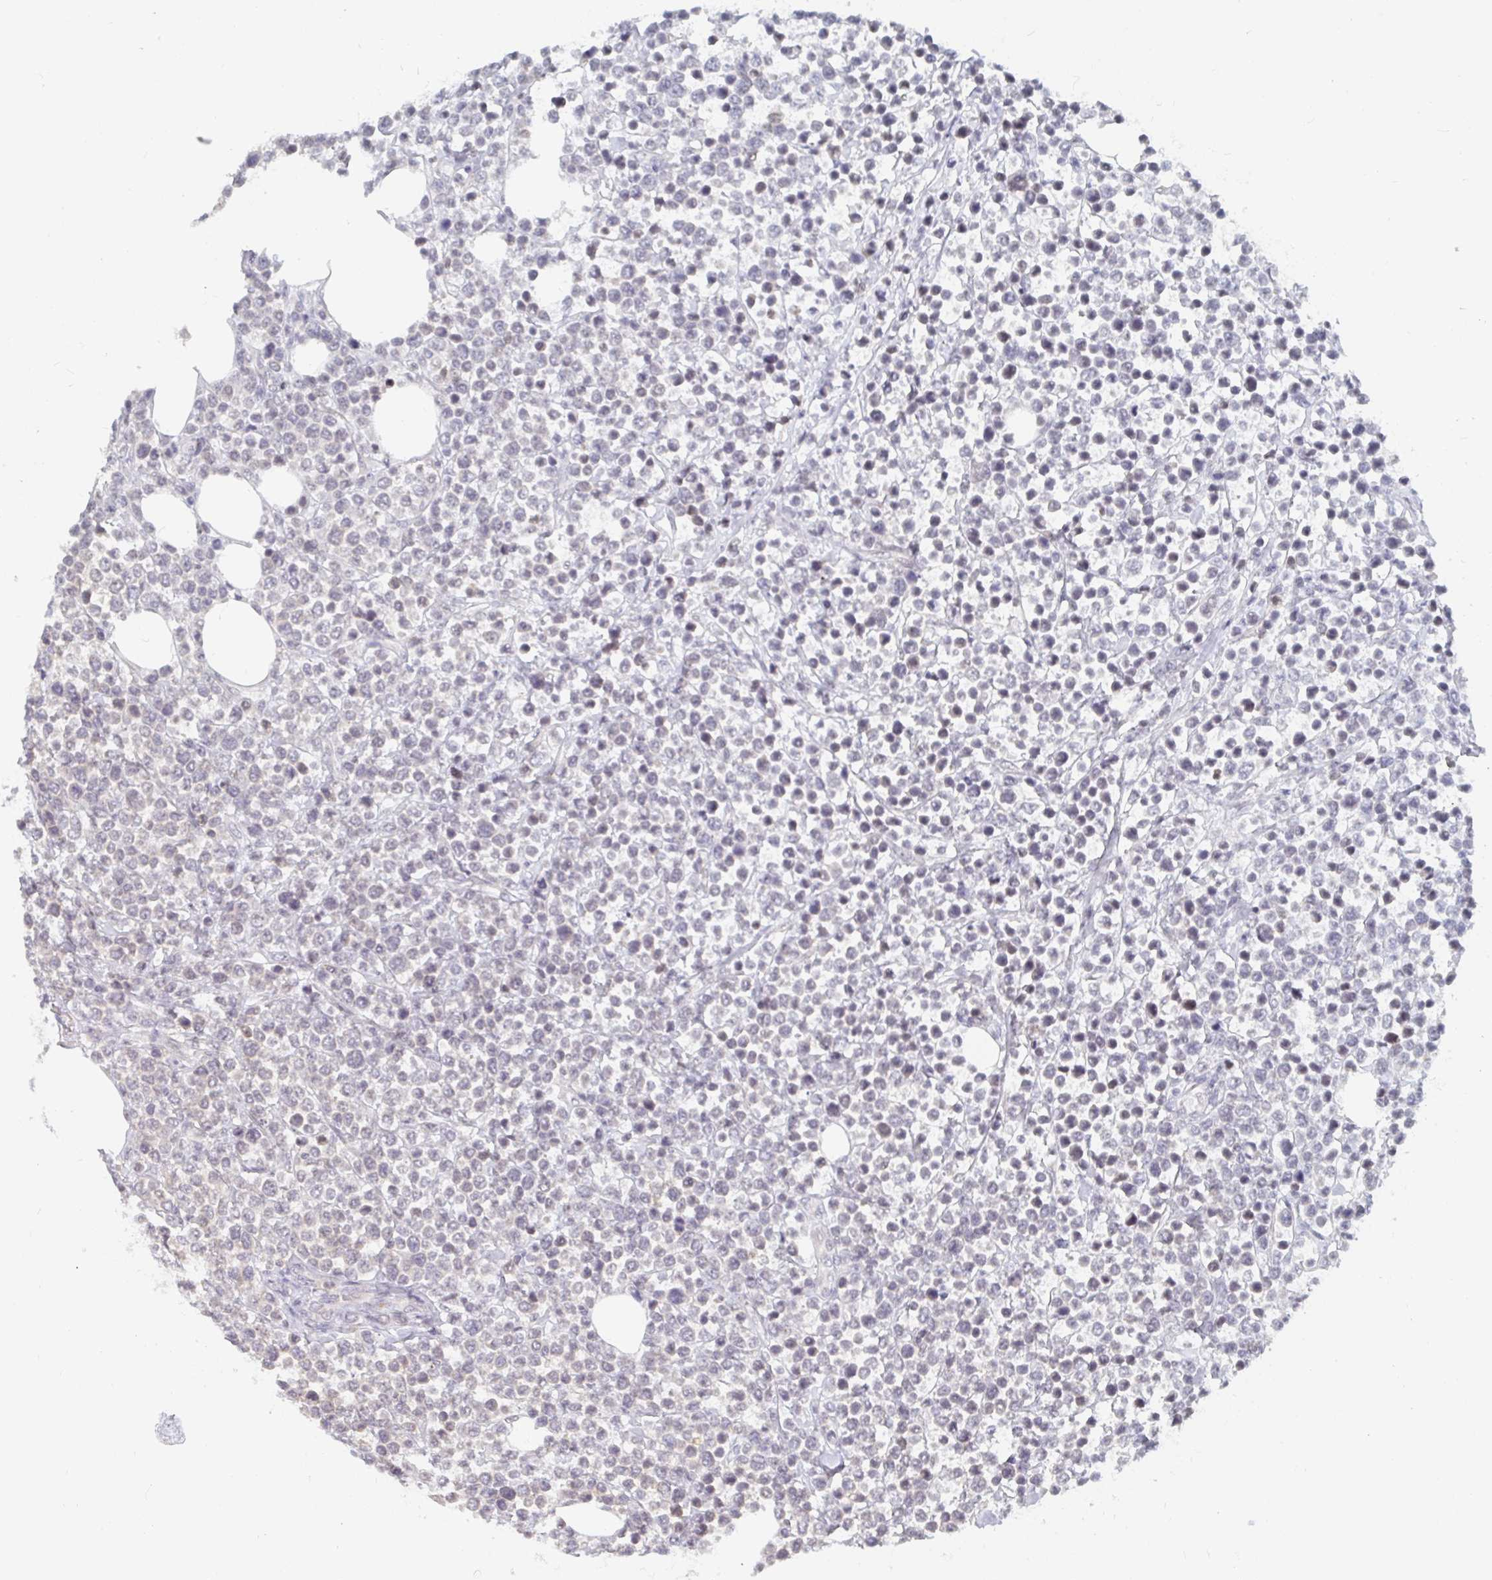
{"staining": {"intensity": "negative", "quantity": "none", "location": "none"}, "tissue": "lymphoma", "cell_type": "Tumor cells", "image_type": "cancer", "snomed": [{"axis": "morphology", "description": "Malignant lymphoma, non-Hodgkin's type, High grade"}, {"axis": "topography", "description": "Soft tissue"}], "caption": "This is an IHC micrograph of malignant lymphoma, non-Hodgkin's type (high-grade). There is no staining in tumor cells.", "gene": "CHD2", "patient": {"sex": "female", "age": 56}}